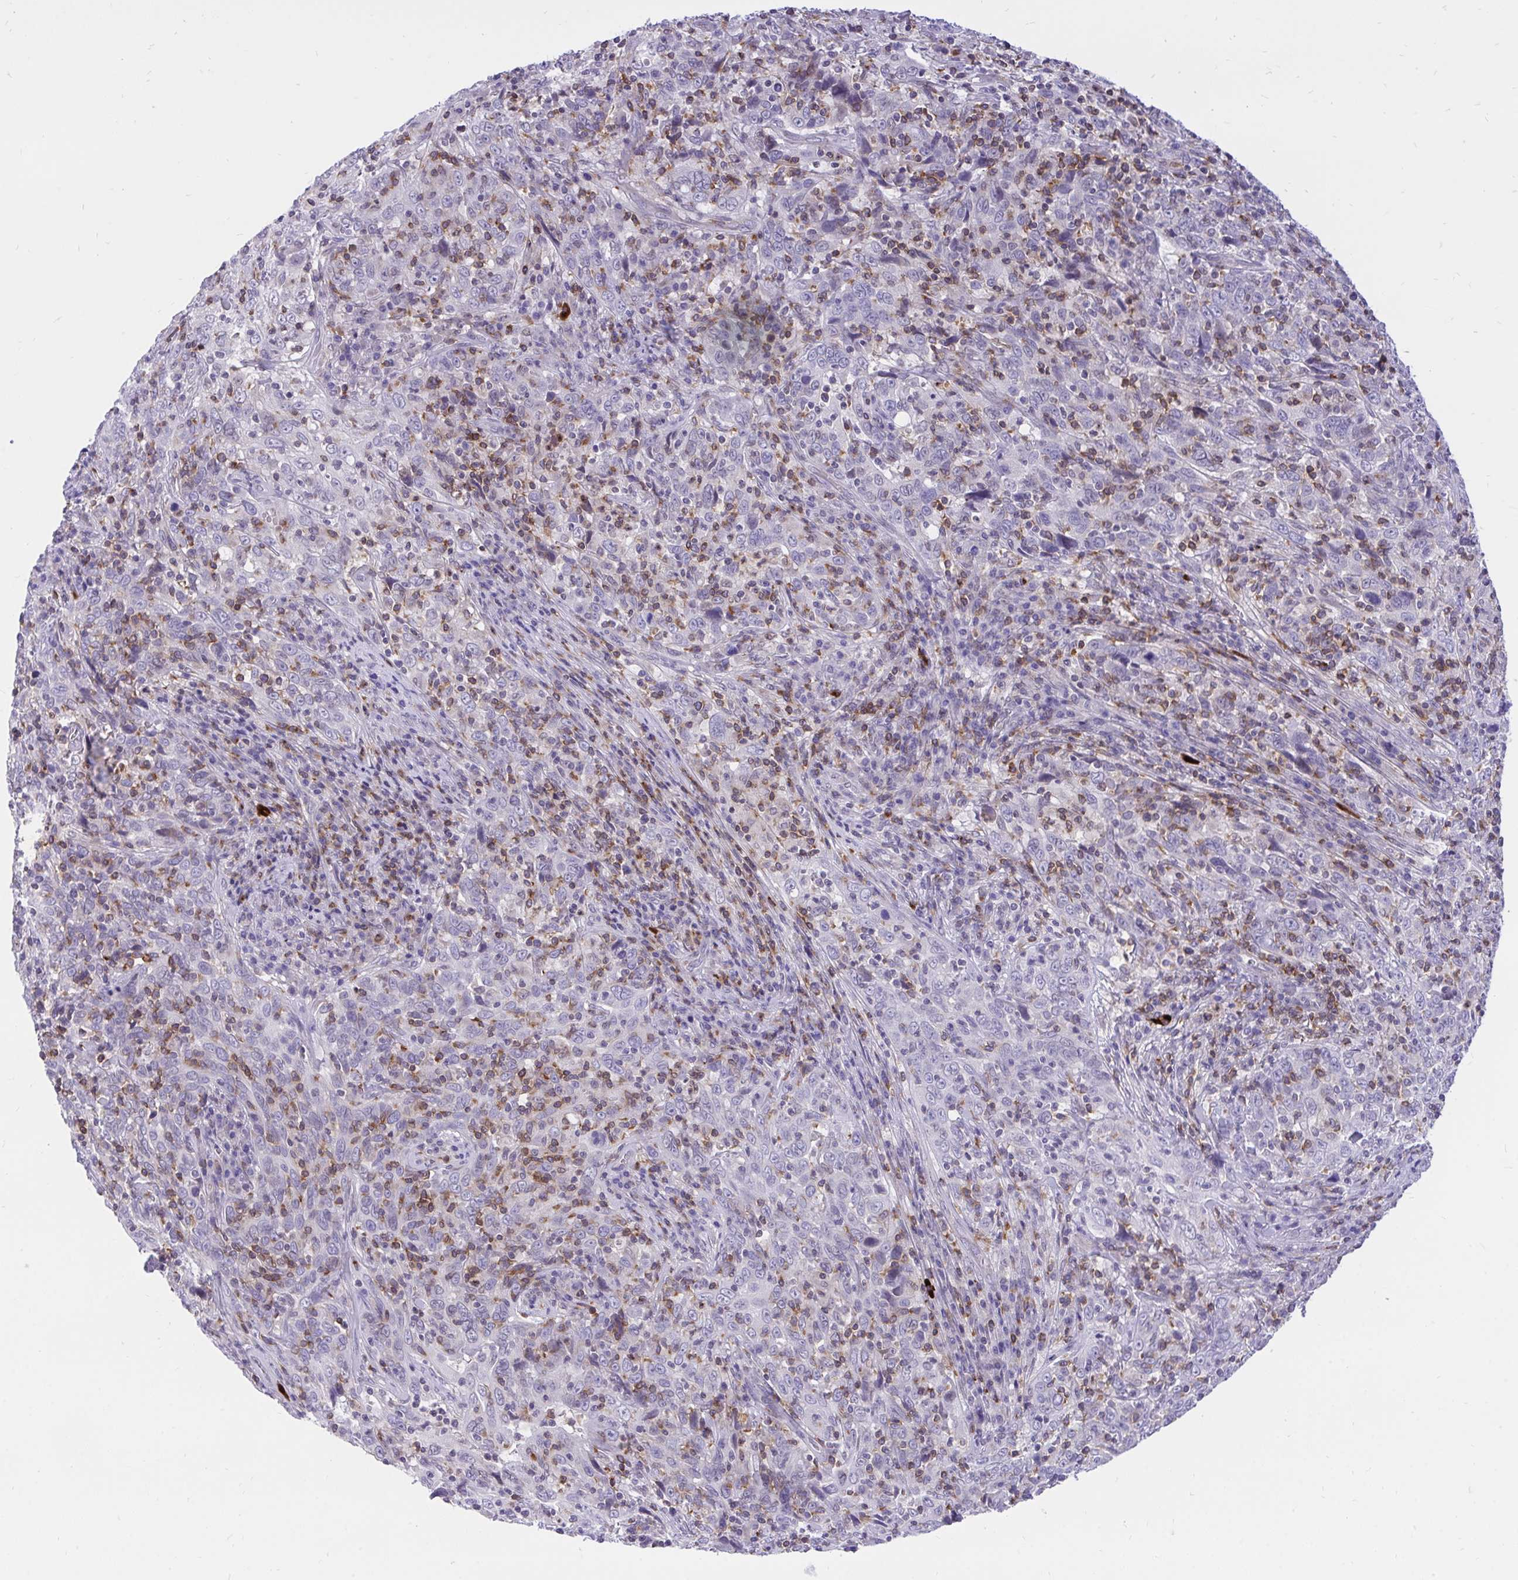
{"staining": {"intensity": "negative", "quantity": "none", "location": "none"}, "tissue": "cervical cancer", "cell_type": "Tumor cells", "image_type": "cancer", "snomed": [{"axis": "morphology", "description": "Squamous cell carcinoma, NOS"}, {"axis": "topography", "description": "Cervix"}], "caption": "Image shows no significant protein expression in tumor cells of cervical cancer.", "gene": "CXCL8", "patient": {"sex": "female", "age": 46}}